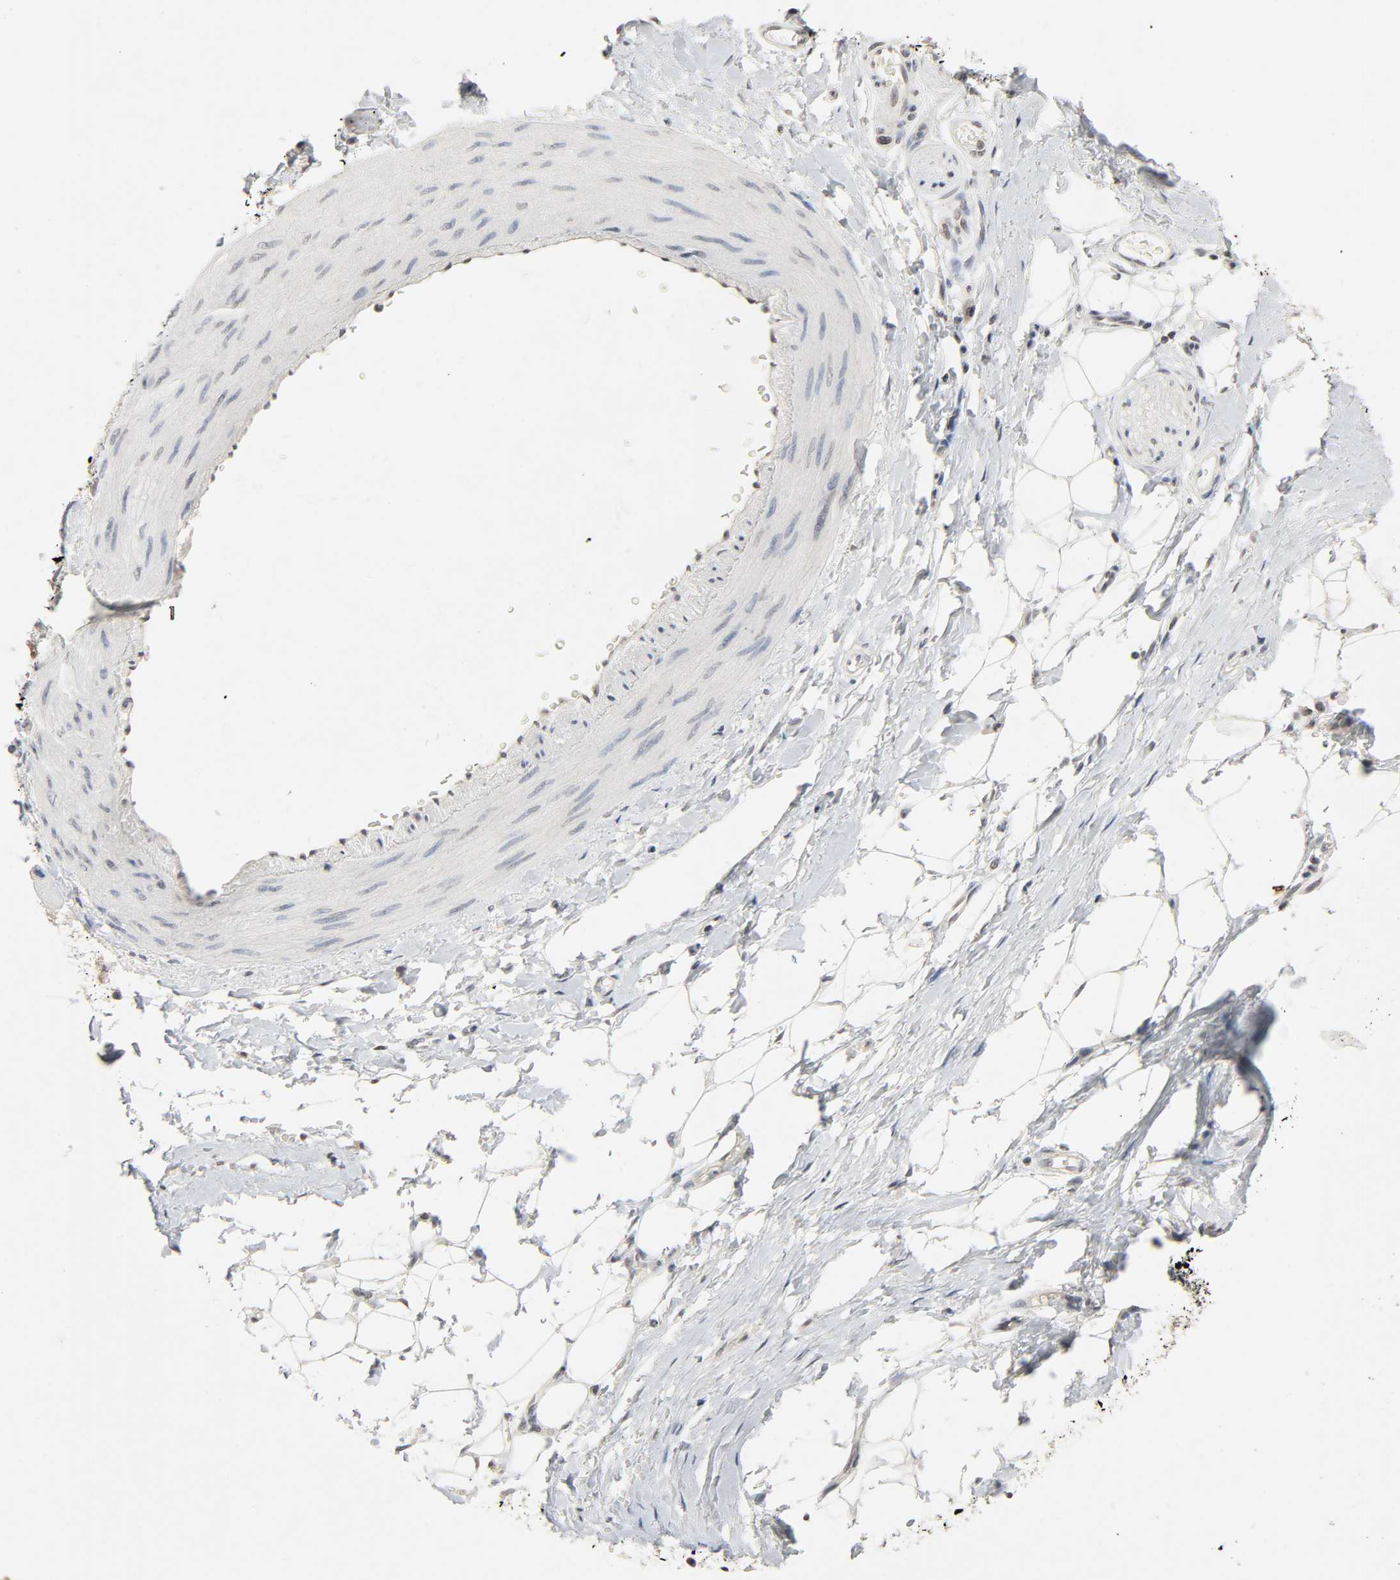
{"staining": {"intensity": "weak", "quantity": "25%-75%", "location": "cytoplasmic/membranous"}, "tissue": "adipose tissue", "cell_type": "Adipocytes", "image_type": "normal", "snomed": [{"axis": "morphology", "description": "Normal tissue, NOS"}, {"axis": "morphology", "description": "Urothelial carcinoma, High grade"}, {"axis": "topography", "description": "Vascular tissue"}, {"axis": "topography", "description": "Urinary bladder"}], "caption": "An immunohistochemistry (IHC) image of benign tissue is shown. Protein staining in brown labels weak cytoplasmic/membranous positivity in adipose tissue within adipocytes.", "gene": "MAPKAPK5", "patient": {"sex": "female", "age": 56}}